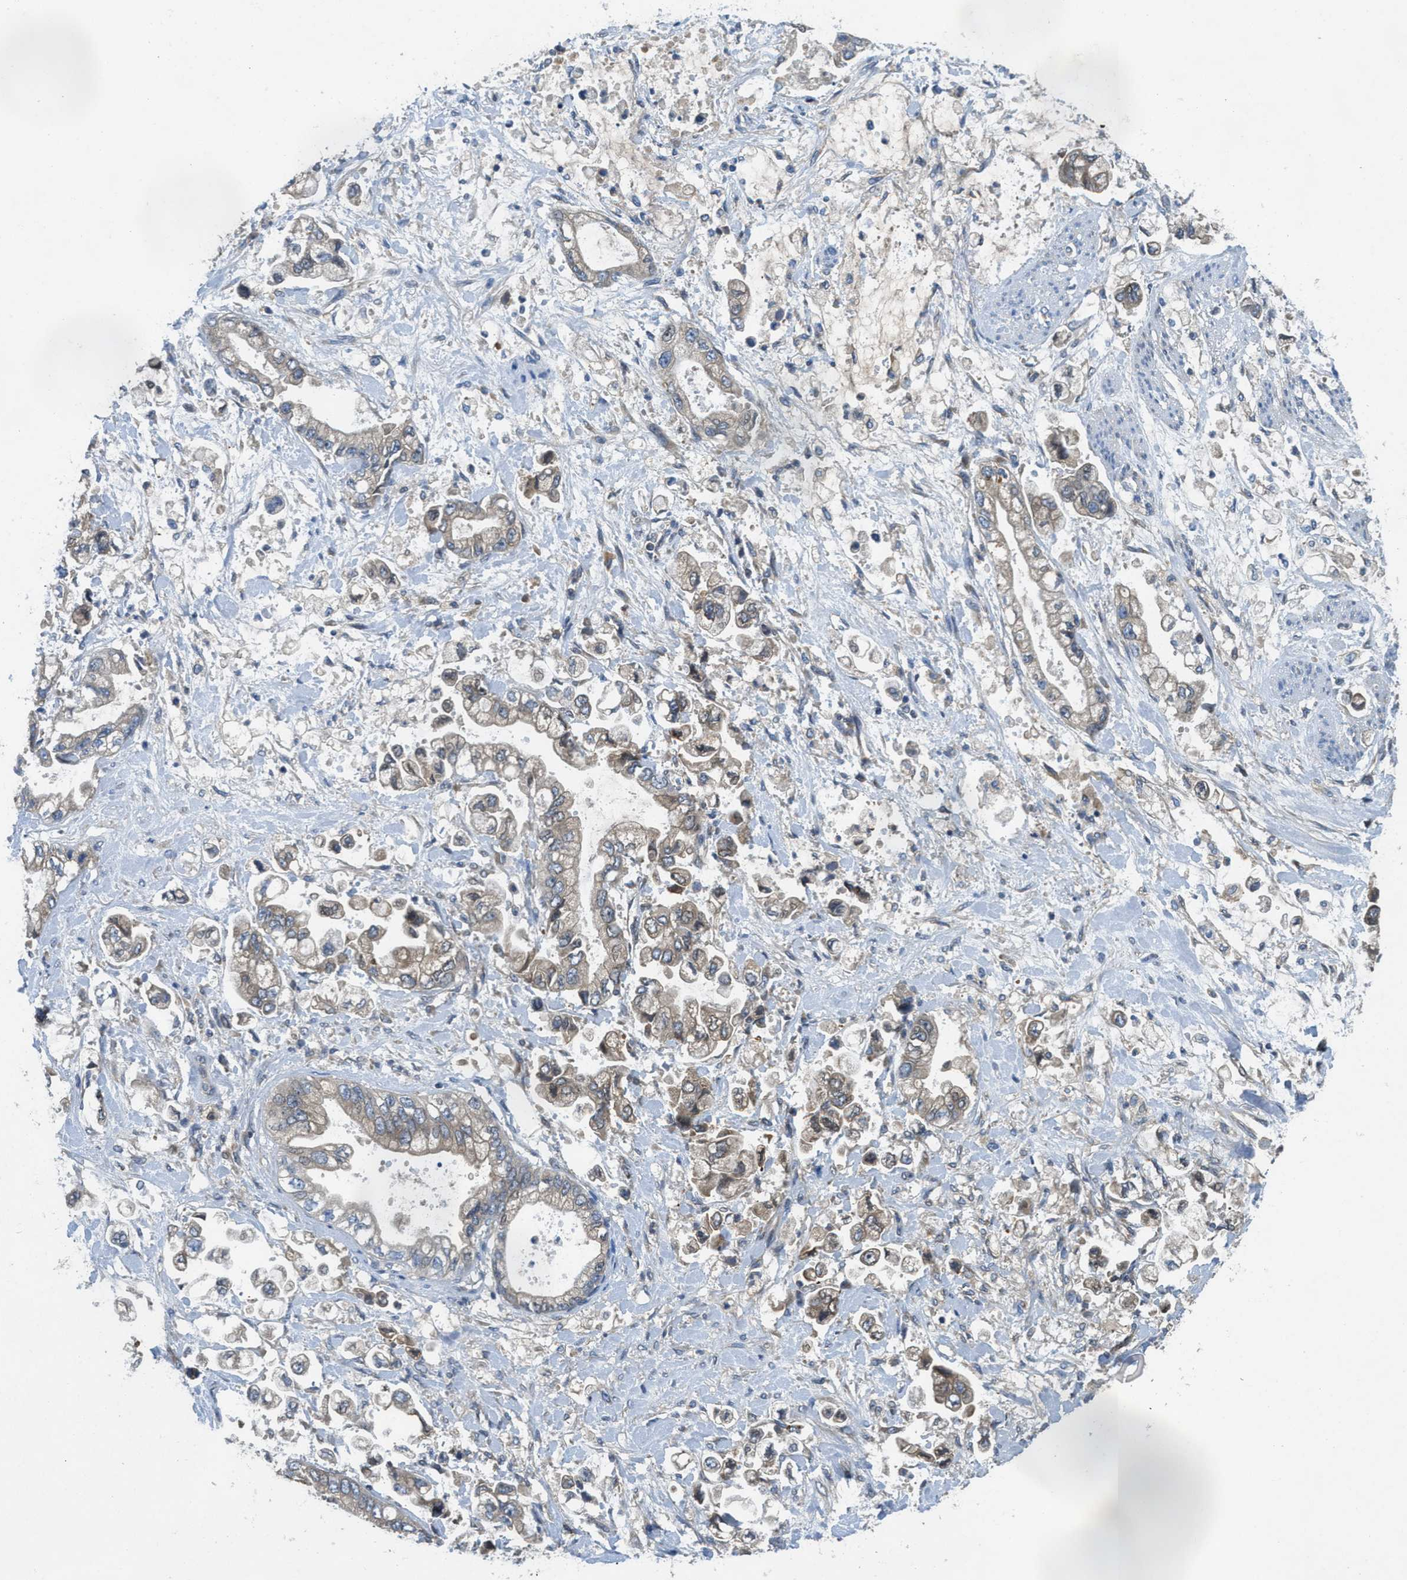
{"staining": {"intensity": "weak", "quantity": ">75%", "location": "cytoplasmic/membranous"}, "tissue": "stomach cancer", "cell_type": "Tumor cells", "image_type": "cancer", "snomed": [{"axis": "morphology", "description": "Normal tissue, NOS"}, {"axis": "morphology", "description": "Adenocarcinoma, NOS"}, {"axis": "topography", "description": "Stomach"}], "caption": "Stomach adenocarcinoma tissue shows weak cytoplasmic/membranous positivity in about >75% of tumor cells, visualized by immunohistochemistry. Immunohistochemistry stains the protein in brown and the nuclei are stained blue.", "gene": "MPDU1", "patient": {"sex": "male", "age": 62}}